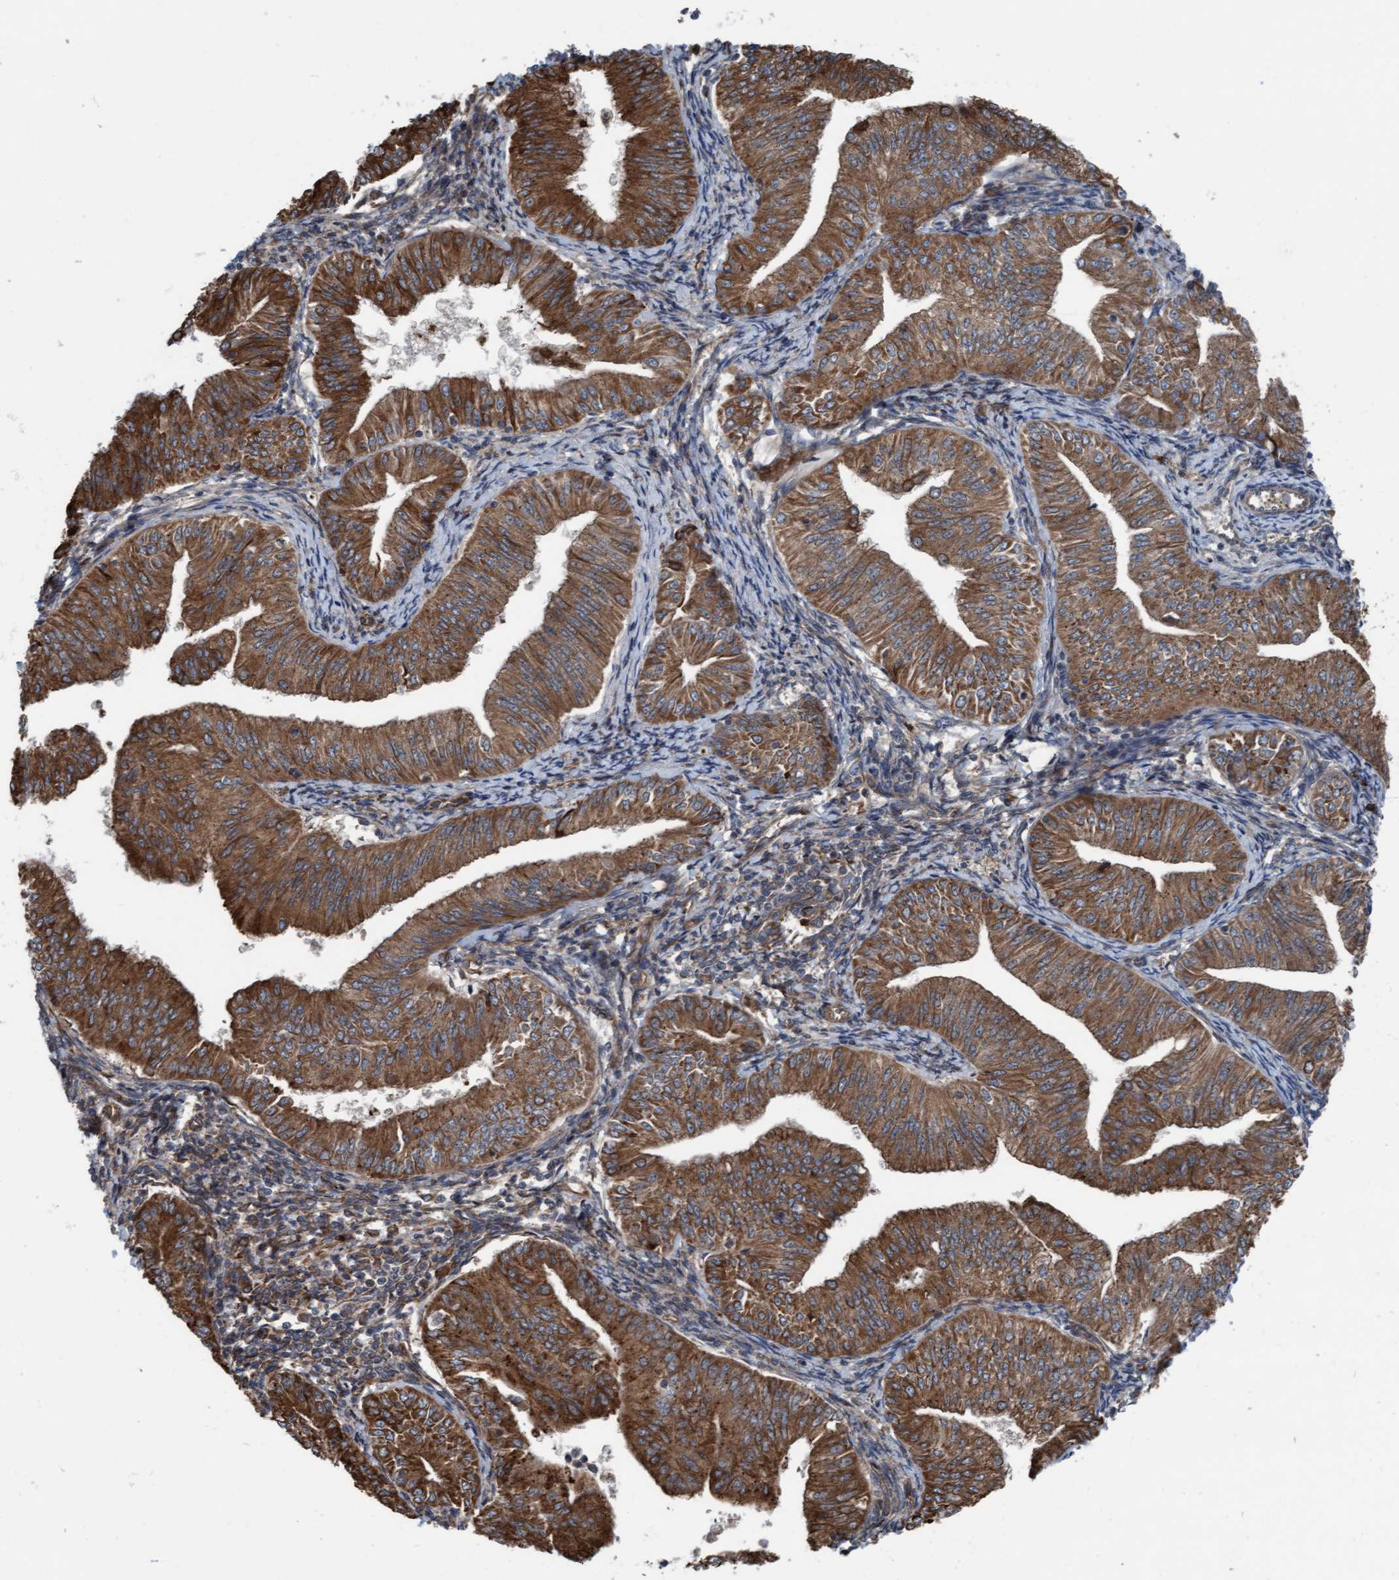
{"staining": {"intensity": "strong", "quantity": ">75%", "location": "cytoplasmic/membranous"}, "tissue": "endometrial cancer", "cell_type": "Tumor cells", "image_type": "cancer", "snomed": [{"axis": "morphology", "description": "Normal tissue, NOS"}, {"axis": "morphology", "description": "Adenocarcinoma, NOS"}, {"axis": "topography", "description": "Endometrium"}], "caption": "A micrograph of human endometrial adenocarcinoma stained for a protein demonstrates strong cytoplasmic/membranous brown staining in tumor cells. (DAB = brown stain, brightfield microscopy at high magnification).", "gene": "RAP1GAP2", "patient": {"sex": "female", "age": 53}}